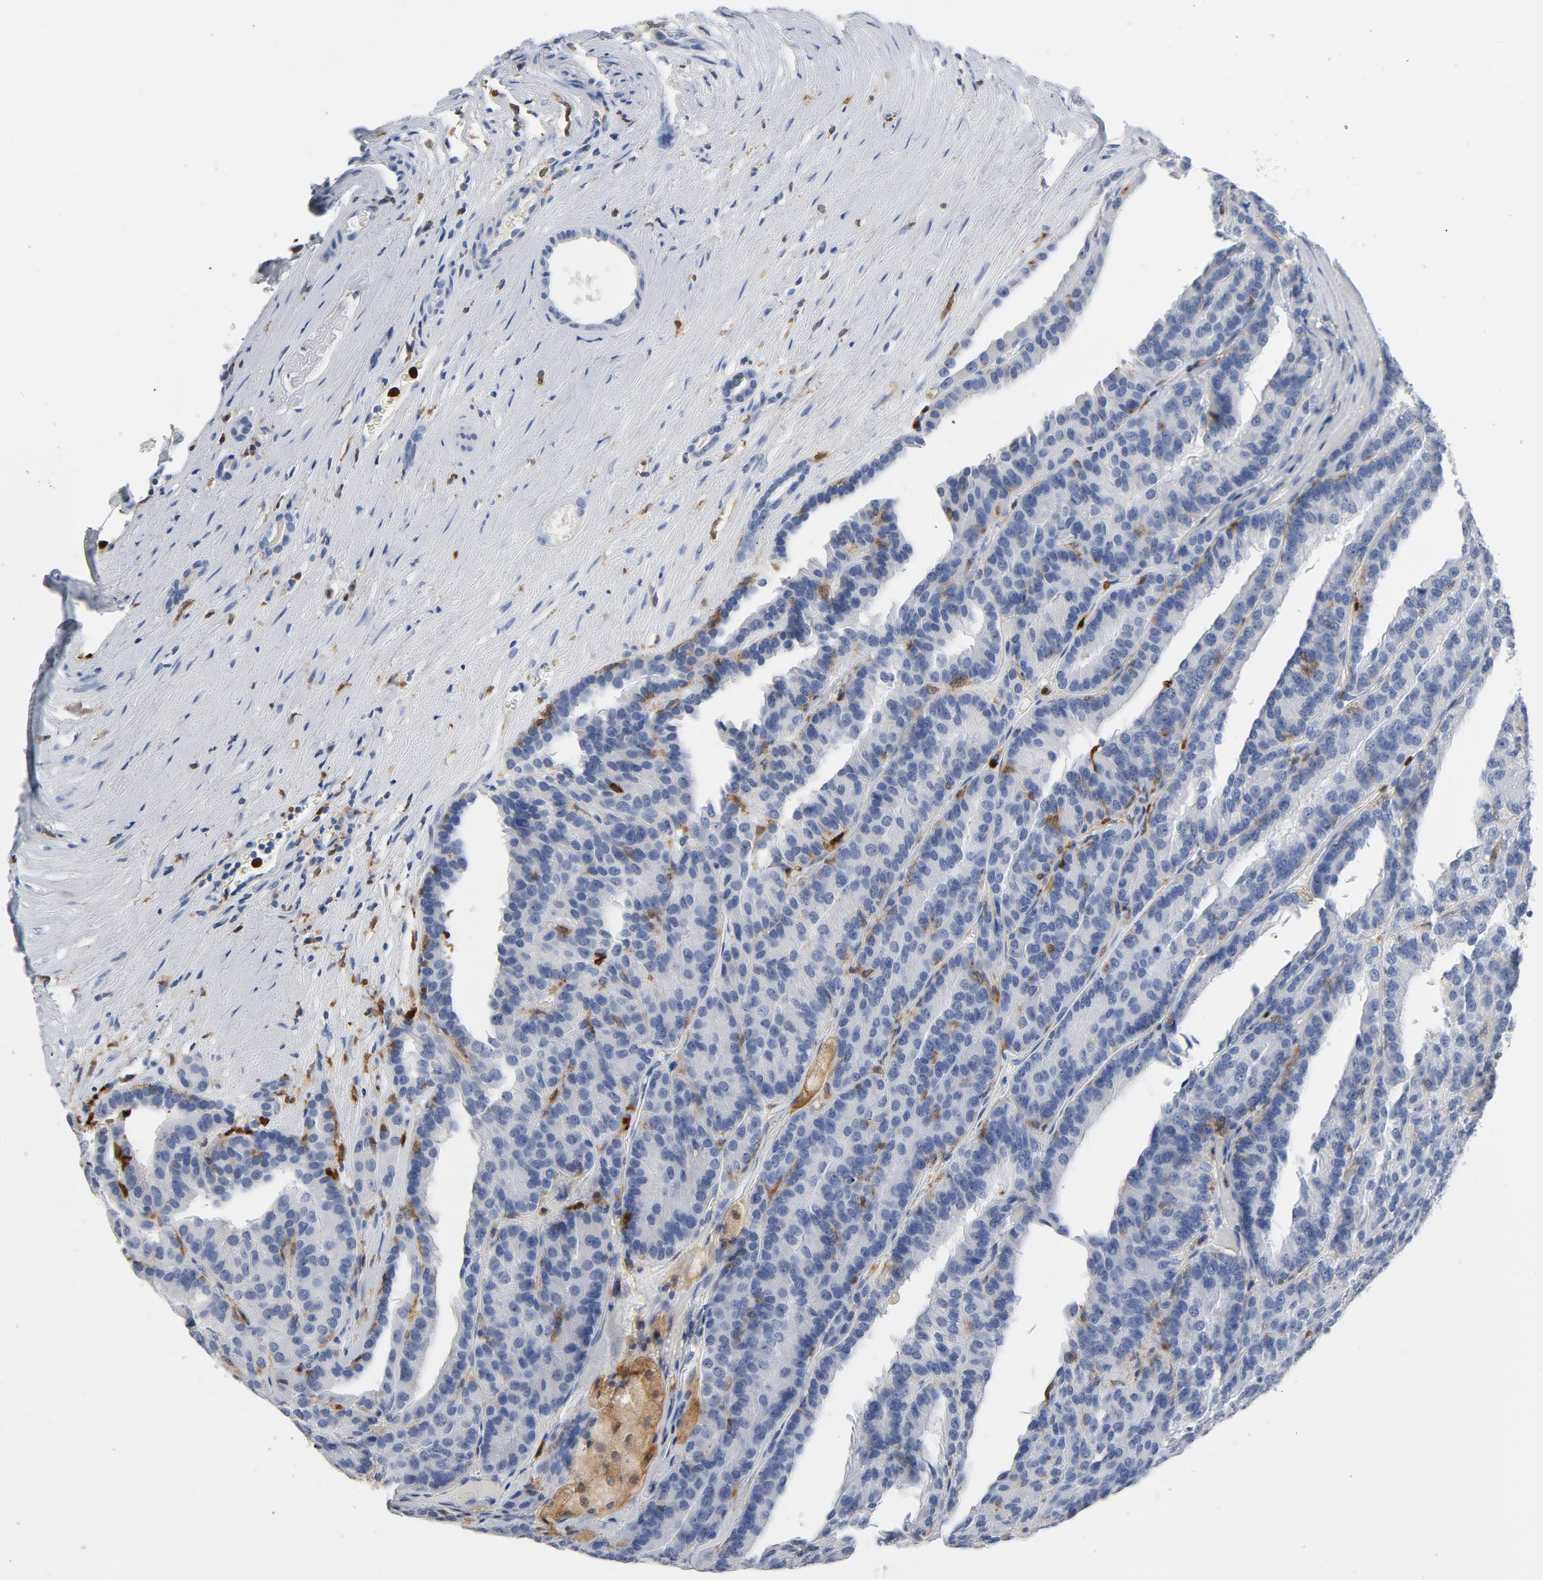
{"staining": {"intensity": "negative", "quantity": "none", "location": "none"}, "tissue": "renal cancer", "cell_type": "Tumor cells", "image_type": "cancer", "snomed": [{"axis": "morphology", "description": "Adenocarcinoma, NOS"}, {"axis": "topography", "description": "Kidney"}], "caption": "Tumor cells show no significant staining in renal cancer. (DAB (3,3'-diaminobenzidine) immunohistochemistry, high magnification).", "gene": "NCF1", "patient": {"sex": "male", "age": 46}}